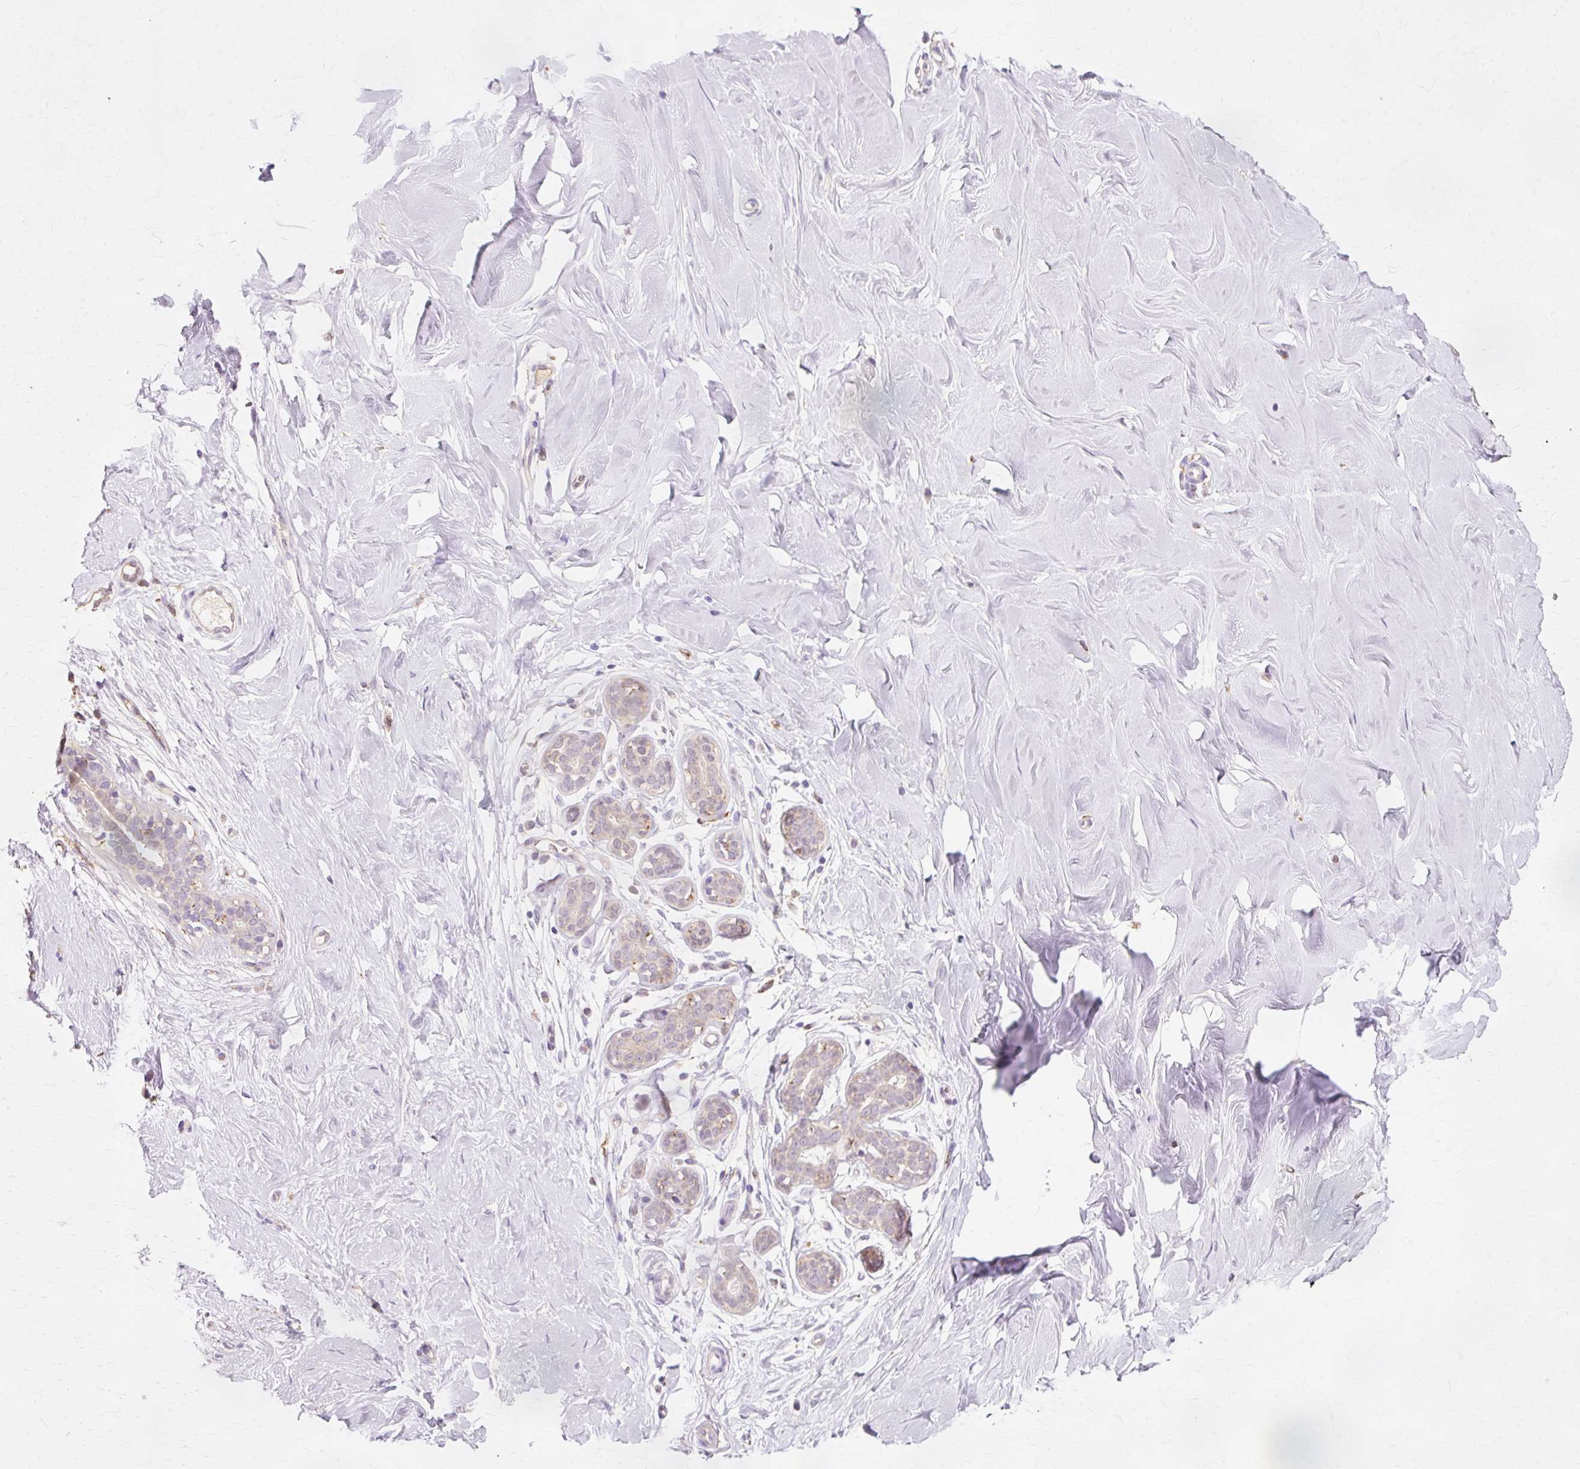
{"staining": {"intensity": "moderate", "quantity": "25%-75%", "location": "cytoplasmic/membranous"}, "tissue": "breast", "cell_type": "Glandular cells", "image_type": "normal", "snomed": [{"axis": "morphology", "description": "Normal tissue, NOS"}, {"axis": "topography", "description": "Breast"}], "caption": "Breast stained for a protein exhibits moderate cytoplasmic/membranous positivity in glandular cells. The protein is shown in brown color, while the nuclei are stained blue.", "gene": "GPX1", "patient": {"sex": "female", "age": 27}}